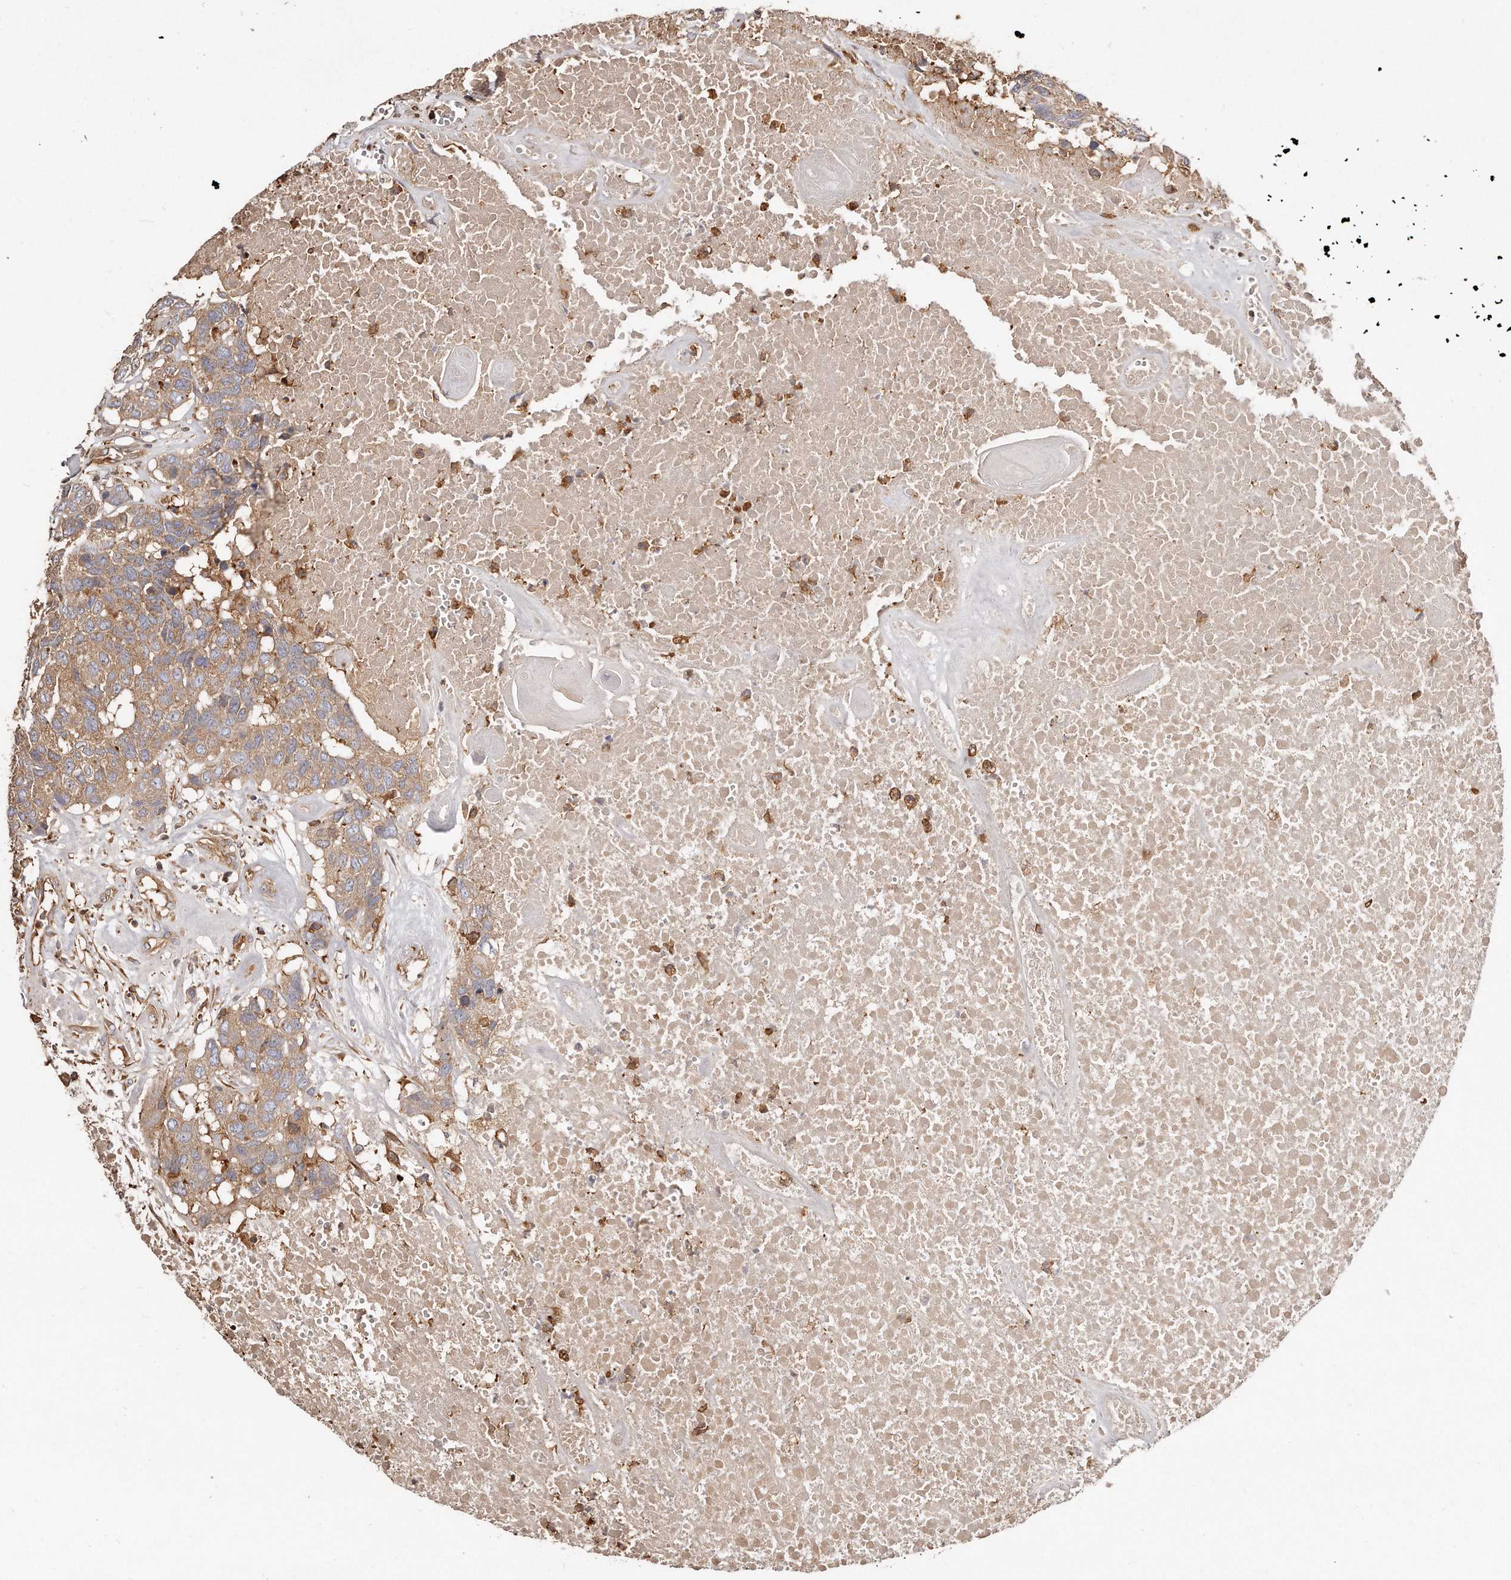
{"staining": {"intensity": "weak", "quantity": "25%-75%", "location": "cytoplasmic/membranous"}, "tissue": "head and neck cancer", "cell_type": "Tumor cells", "image_type": "cancer", "snomed": [{"axis": "morphology", "description": "Squamous cell carcinoma, NOS"}, {"axis": "topography", "description": "Head-Neck"}], "caption": "High-magnification brightfield microscopy of head and neck cancer (squamous cell carcinoma) stained with DAB (brown) and counterstained with hematoxylin (blue). tumor cells exhibit weak cytoplasmic/membranous positivity is present in approximately25%-75% of cells. Using DAB (3,3'-diaminobenzidine) (brown) and hematoxylin (blue) stains, captured at high magnification using brightfield microscopy.", "gene": "CAP1", "patient": {"sex": "male", "age": 66}}